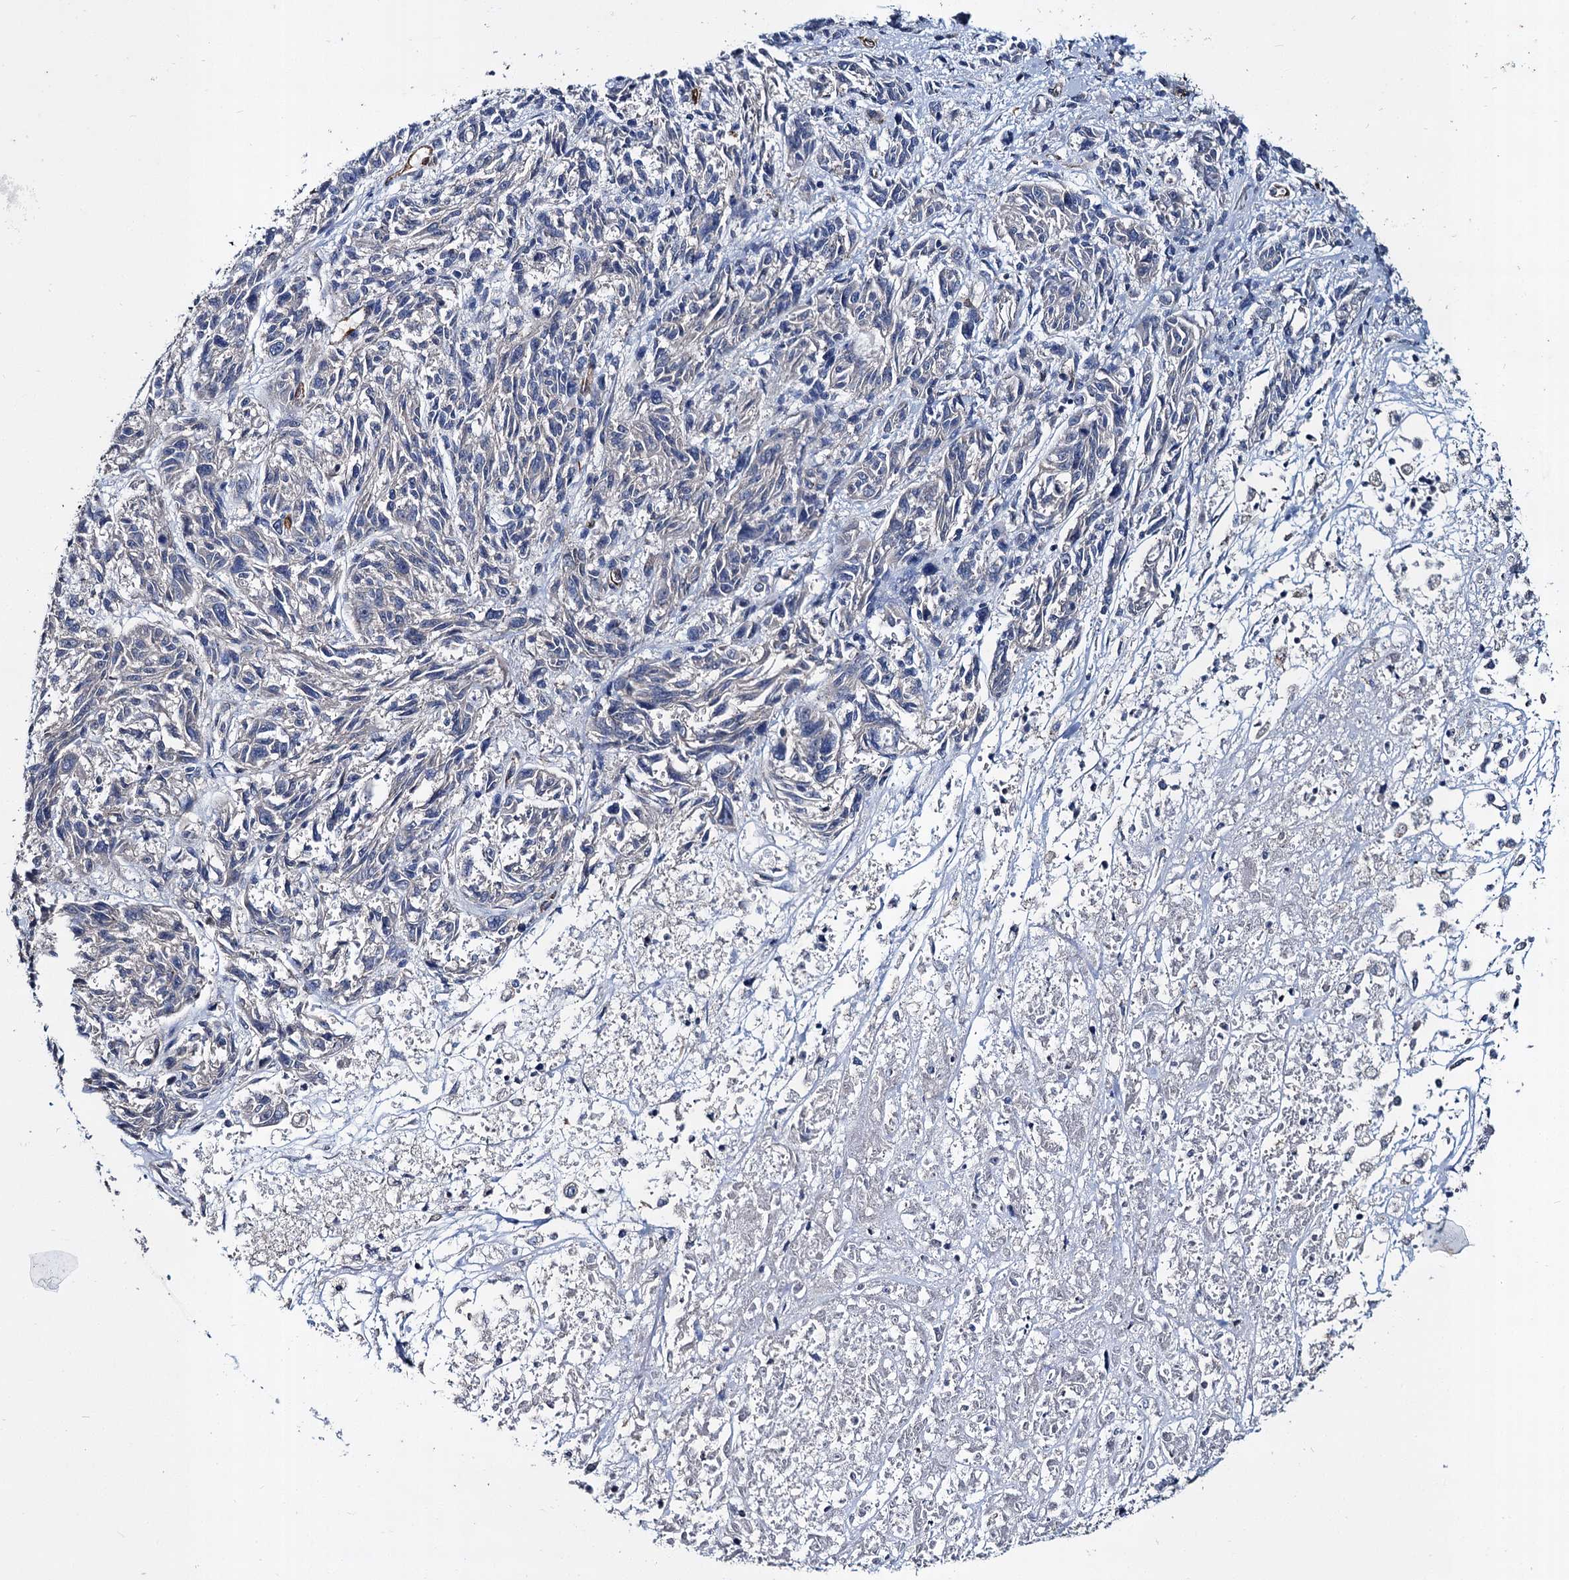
{"staining": {"intensity": "negative", "quantity": "none", "location": "none"}, "tissue": "melanoma", "cell_type": "Tumor cells", "image_type": "cancer", "snomed": [{"axis": "morphology", "description": "Malignant melanoma, NOS"}, {"axis": "topography", "description": "Skin"}], "caption": "IHC histopathology image of neoplastic tissue: human melanoma stained with DAB (3,3'-diaminobenzidine) exhibits no significant protein expression in tumor cells.", "gene": "CACNA1C", "patient": {"sex": "male", "age": 53}}